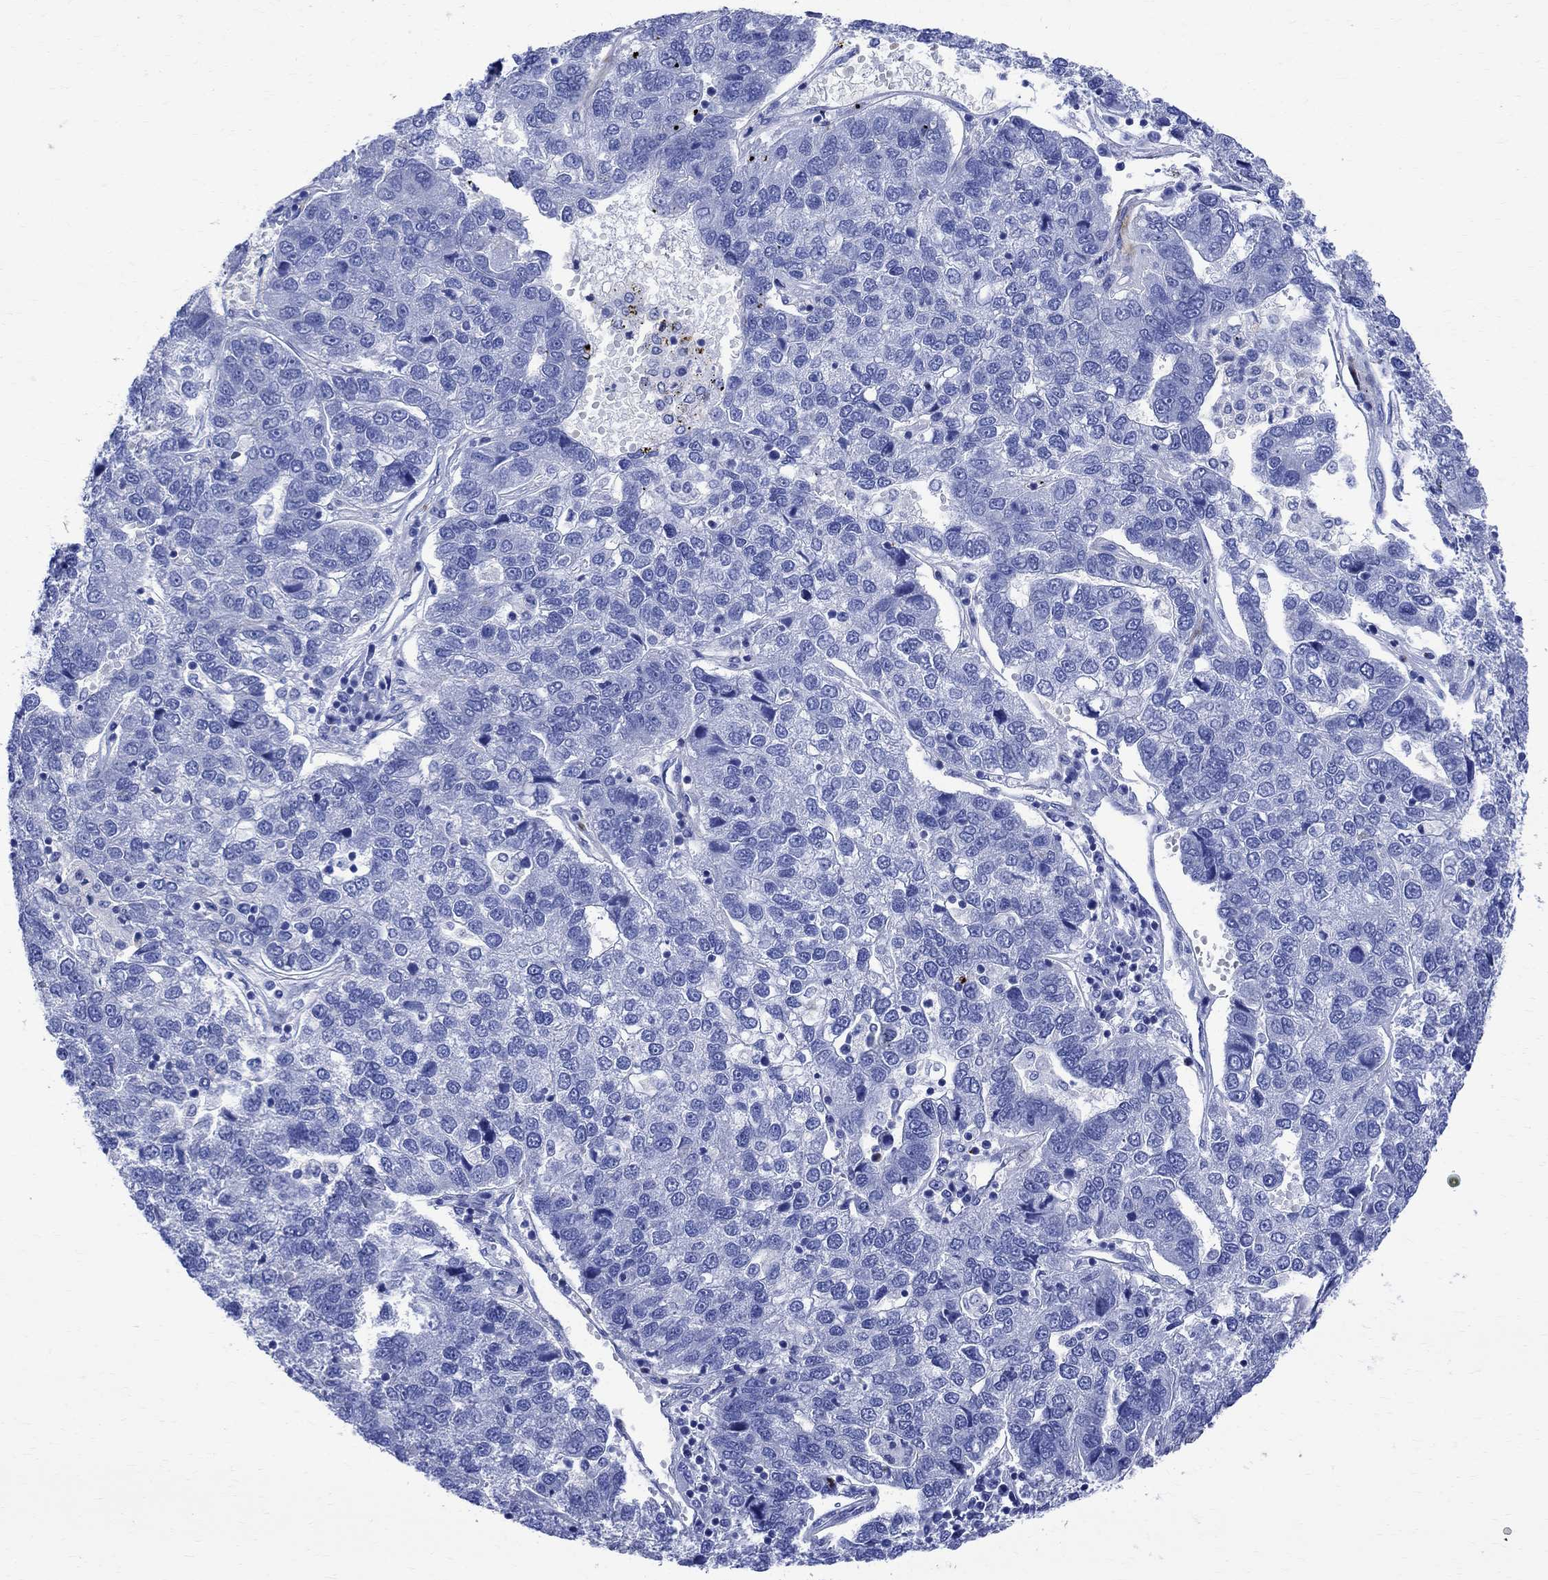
{"staining": {"intensity": "negative", "quantity": "none", "location": "none"}, "tissue": "pancreatic cancer", "cell_type": "Tumor cells", "image_type": "cancer", "snomed": [{"axis": "morphology", "description": "Adenocarcinoma, NOS"}, {"axis": "topography", "description": "Pancreas"}], "caption": "Tumor cells are negative for protein expression in human pancreatic cancer.", "gene": "PARVB", "patient": {"sex": "female", "age": 61}}